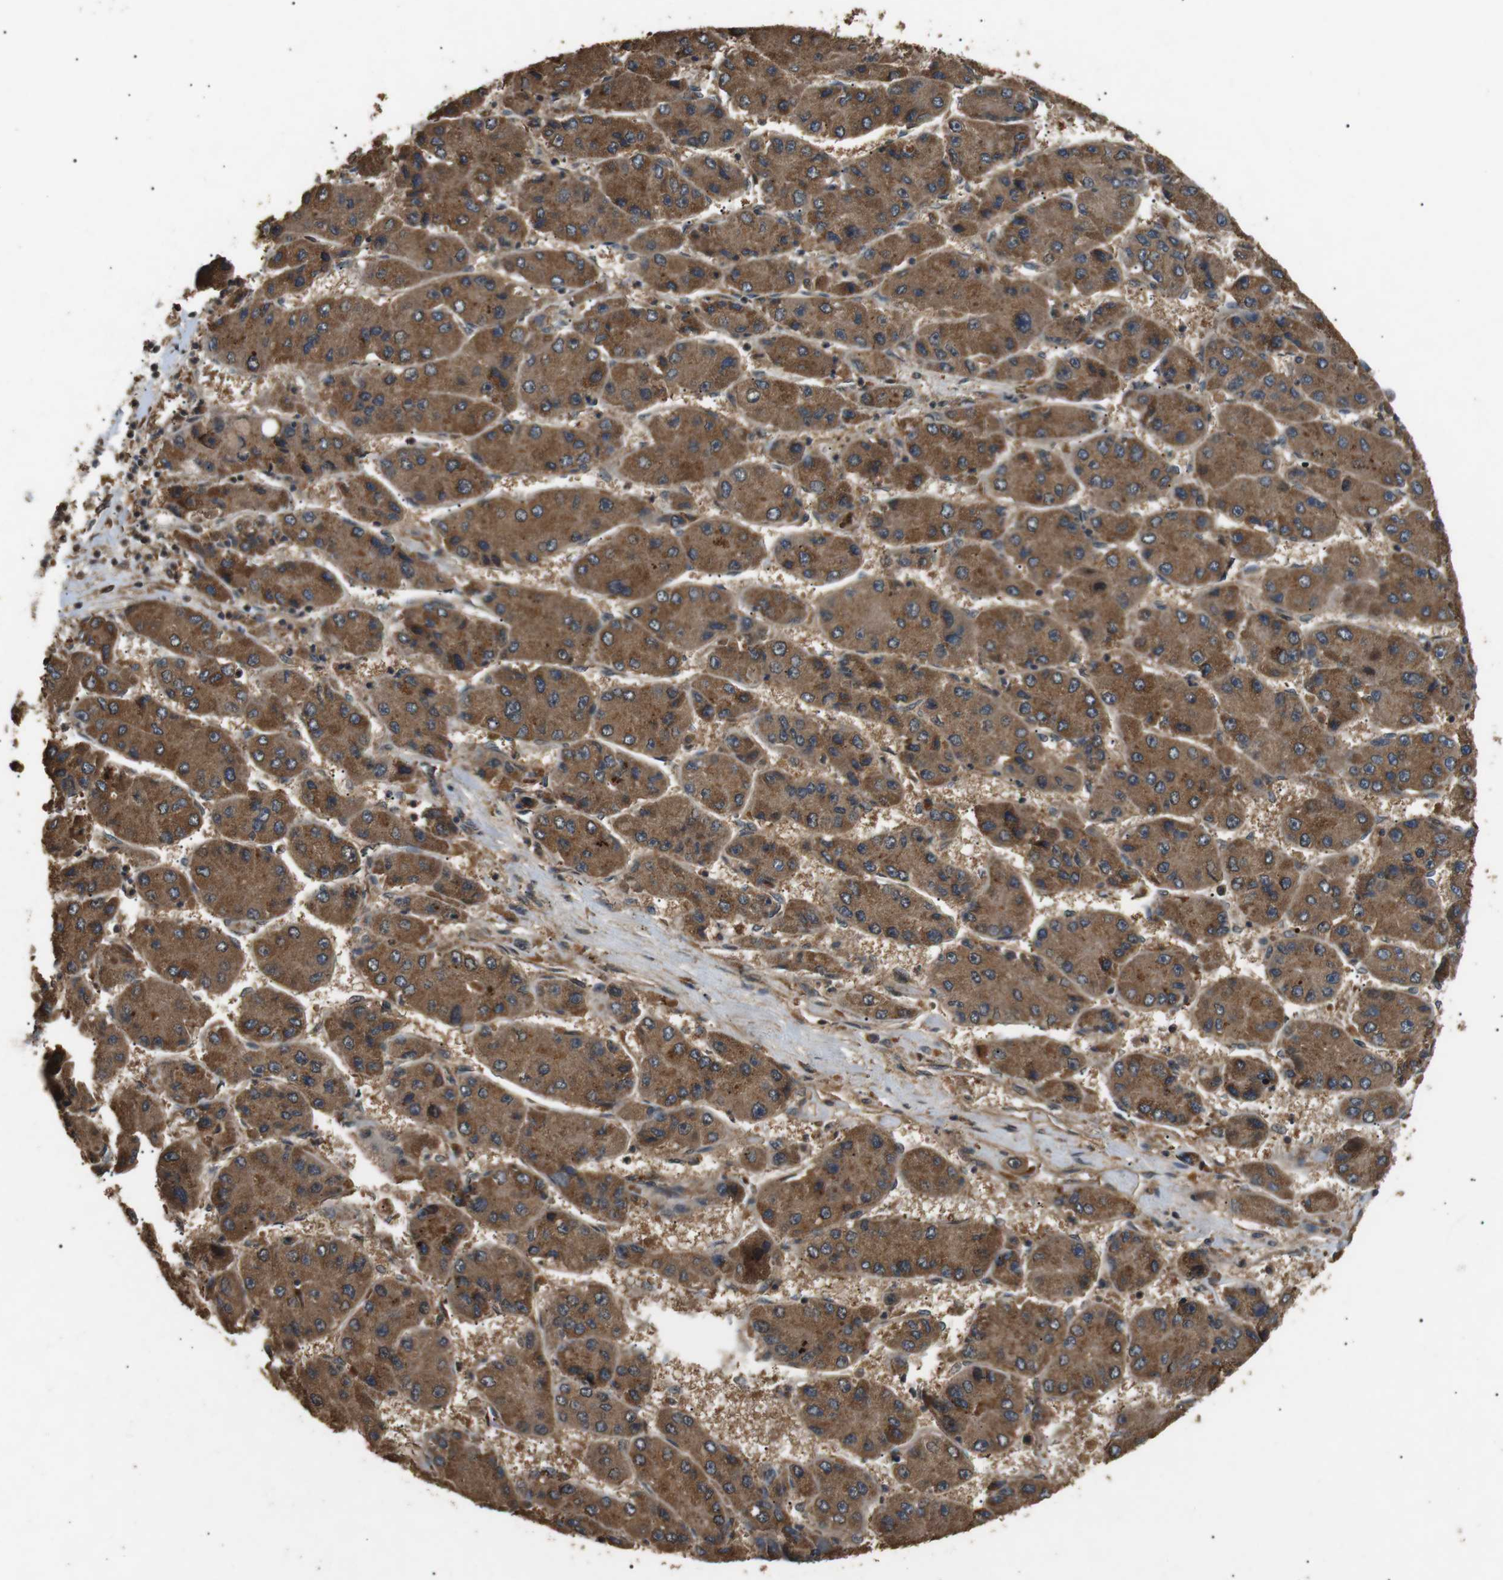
{"staining": {"intensity": "strong", "quantity": ">75%", "location": "cytoplasmic/membranous"}, "tissue": "liver cancer", "cell_type": "Tumor cells", "image_type": "cancer", "snomed": [{"axis": "morphology", "description": "Carcinoma, Hepatocellular, NOS"}, {"axis": "topography", "description": "Liver"}], "caption": "Protein expression by immunohistochemistry (IHC) exhibits strong cytoplasmic/membranous staining in approximately >75% of tumor cells in liver cancer (hepatocellular carcinoma).", "gene": "TBC1D15", "patient": {"sex": "female", "age": 61}}